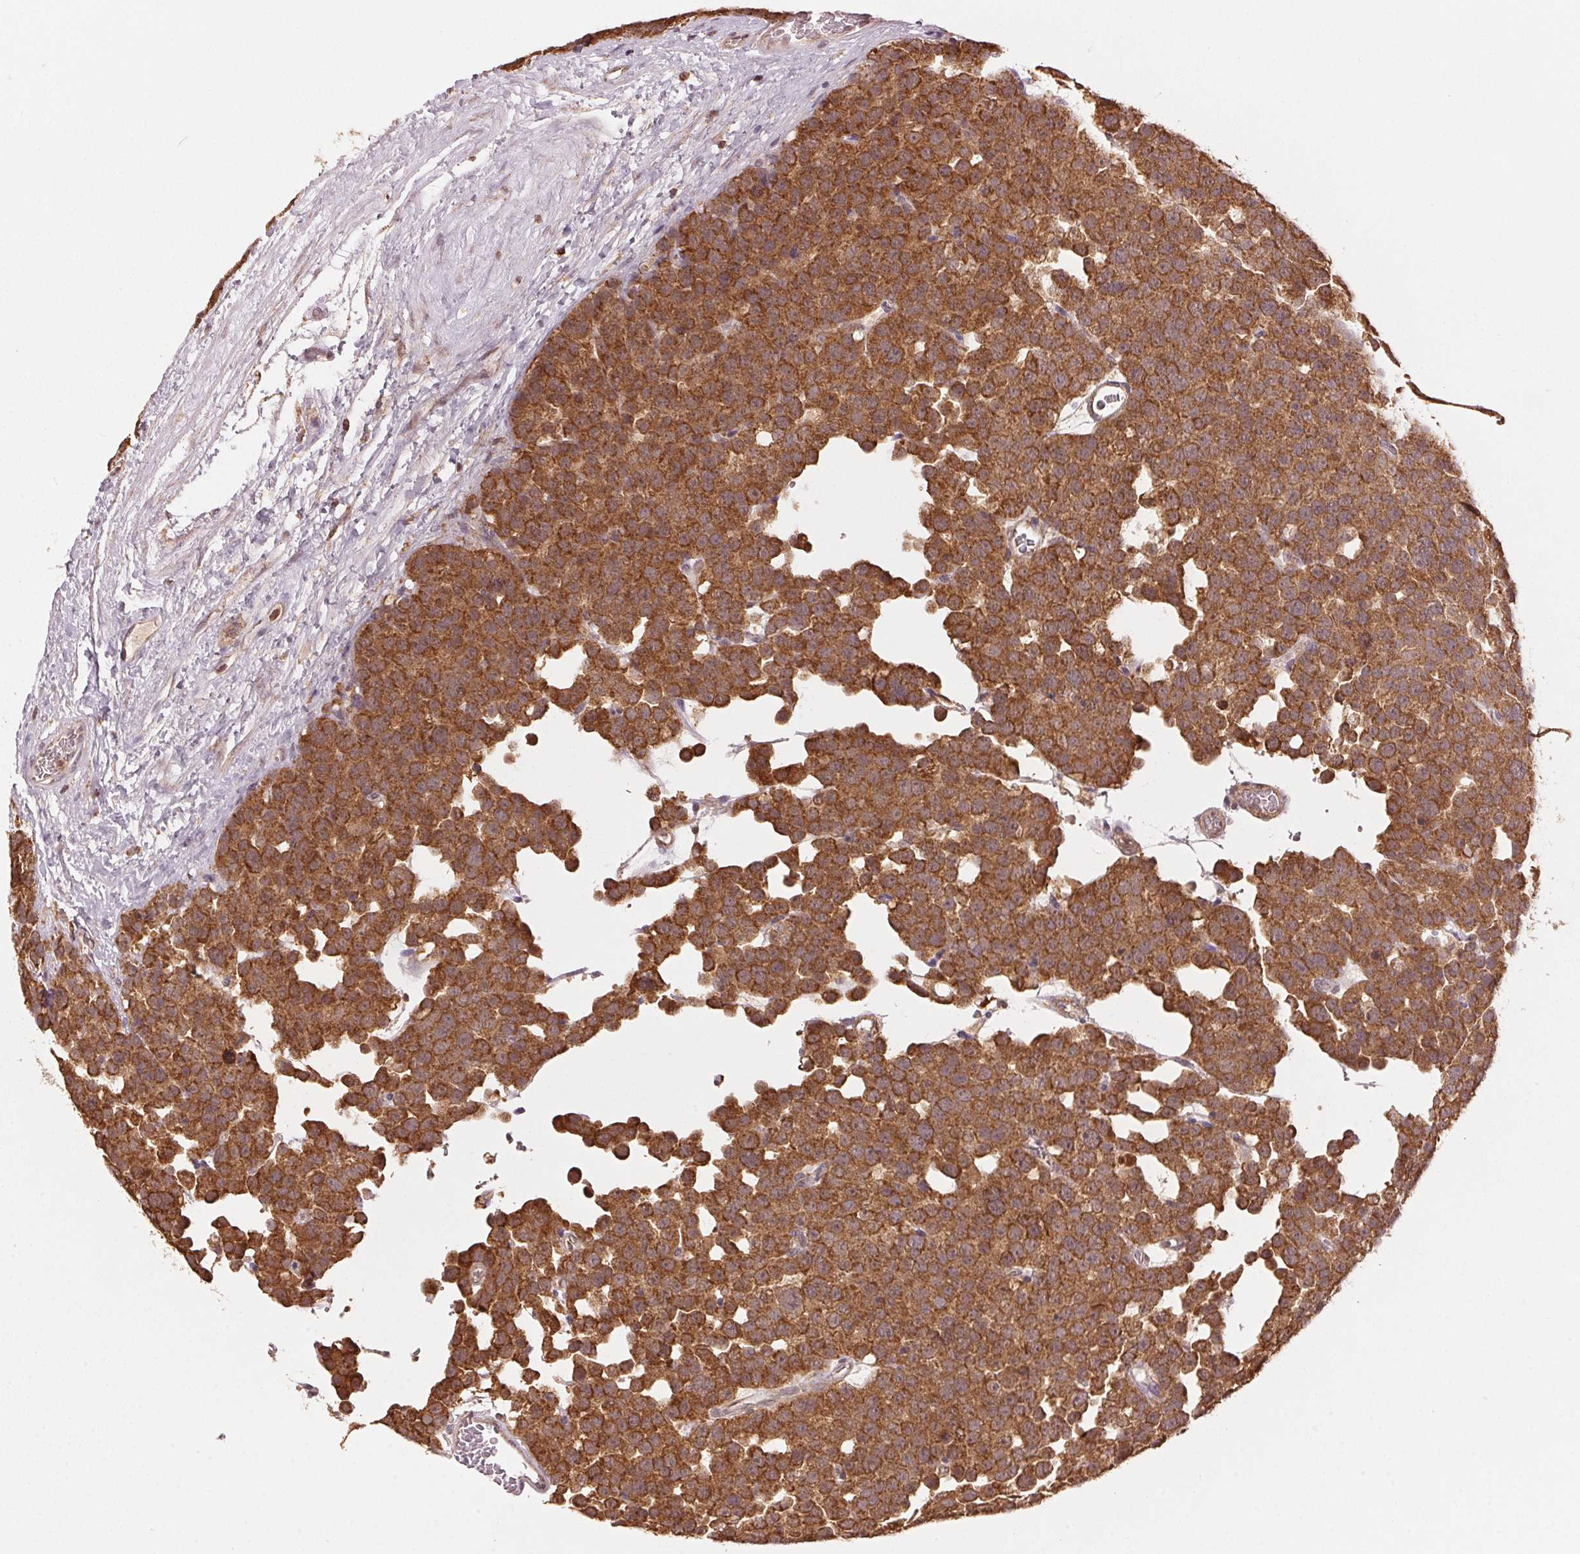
{"staining": {"intensity": "strong", "quantity": ">75%", "location": "cytoplasmic/membranous"}, "tissue": "testis cancer", "cell_type": "Tumor cells", "image_type": "cancer", "snomed": [{"axis": "morphology", "description": "Seminoma, NOS"}, {"axis": "topography", "description": "Testis"}], "caption": "The photomicrograph shows a brown stain indicating the presence of a protein in the cytoplasmic/membranous of tumor cells in testis cancer.", "gene": "ARHGAP6", "patient": {"sex": "male", "age": 71}}